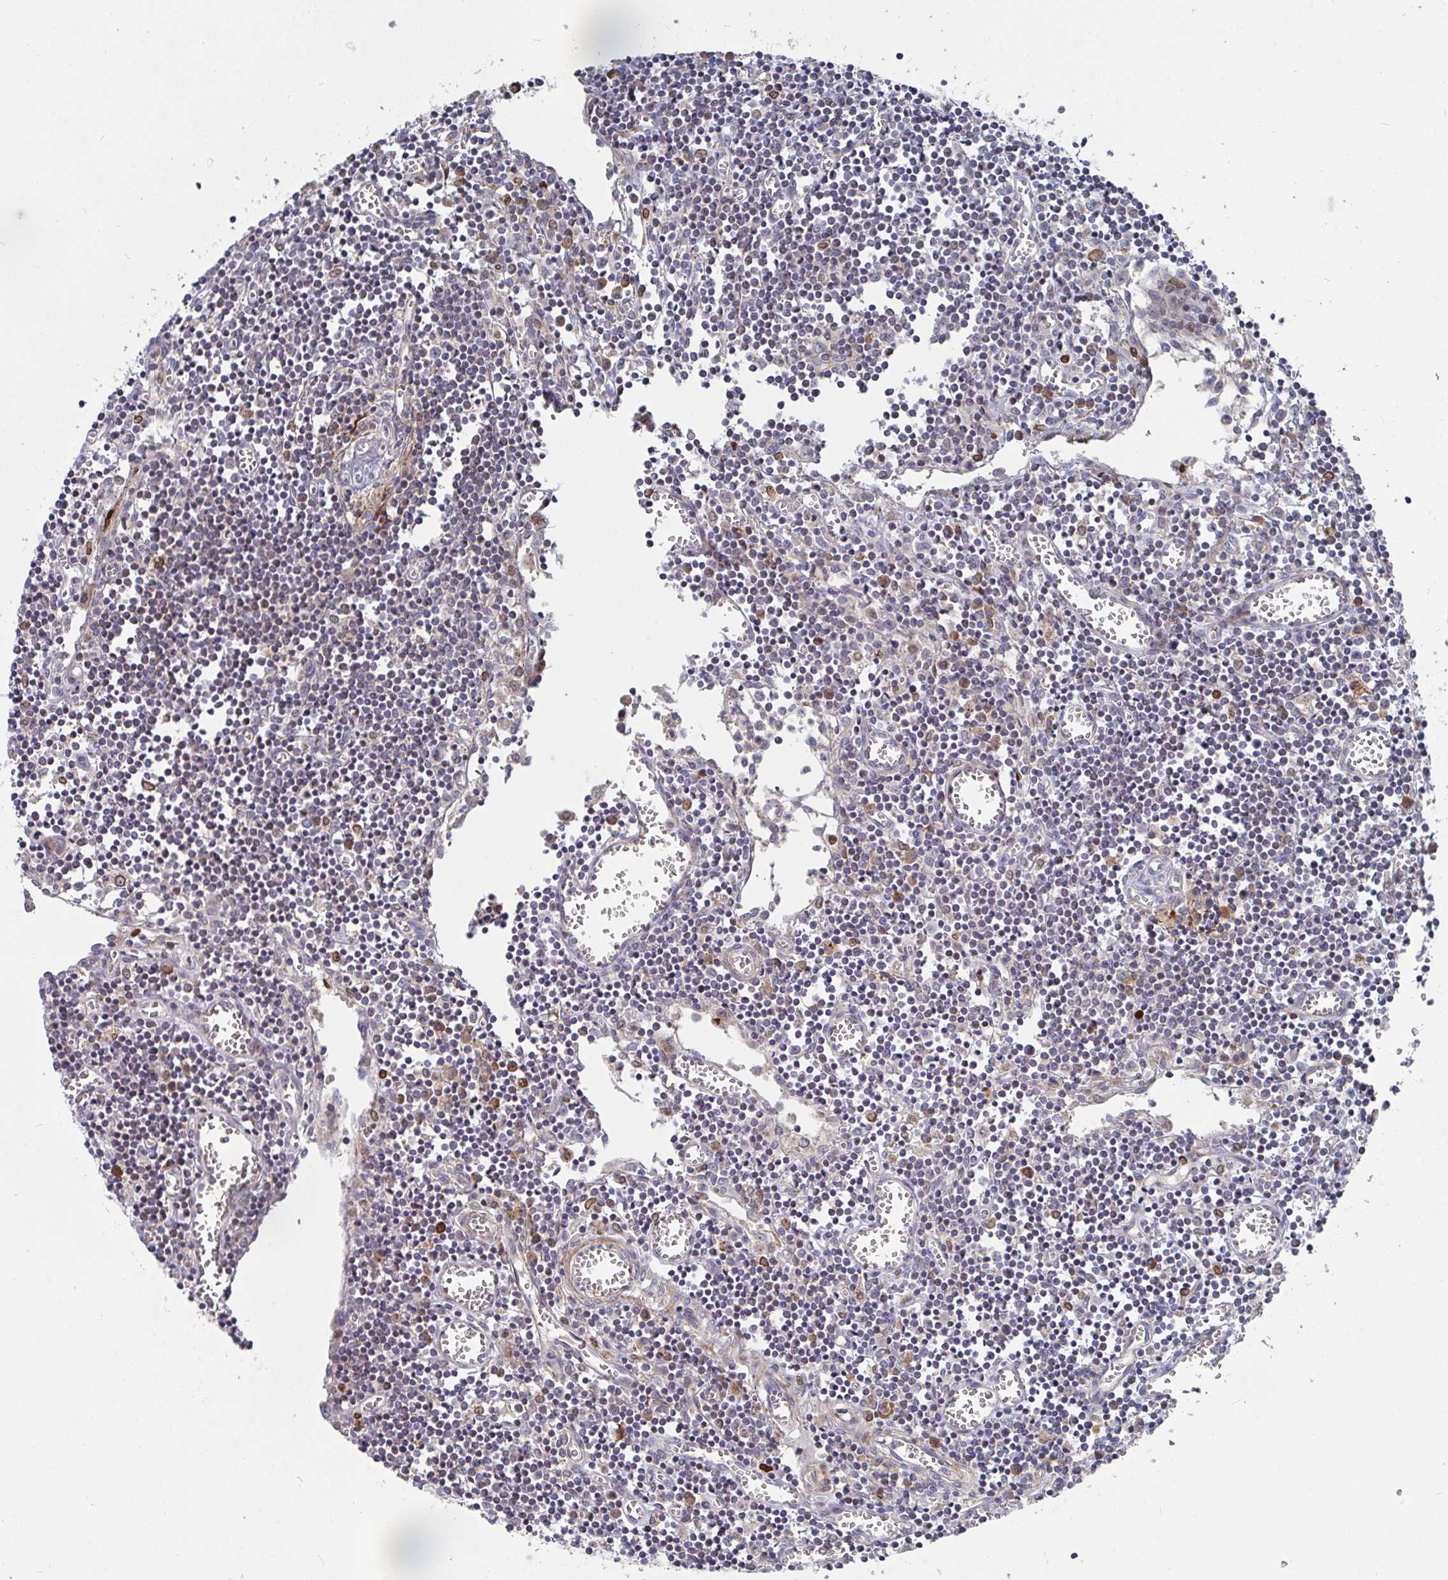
{"staining": {"intensity": "weak", "quantity": "25%-75%", "location": "cytoplasmic/membranous"}, "tissue": "lymph node", "cell_type": "Germinal center cells", "image_type": "normal", "snomed": [{"axis": "morphology", "description": "Normal tissue, NOS"}, {"axis": "topography", "description": "Lymph node"}], "caption": "High-magnification brightfield microscopy of normal lymph node stained with DAB (3,3'-diaminobenzidine) (brown) and counterstained with hematoxylin (blue). germinal center cells exhibit weak cytoplasmic/membranous expression is appreciated in approximately25%-75% of cells.", "gene": "RHEBL1", "patient": {"sex": "male", "age": 66}}